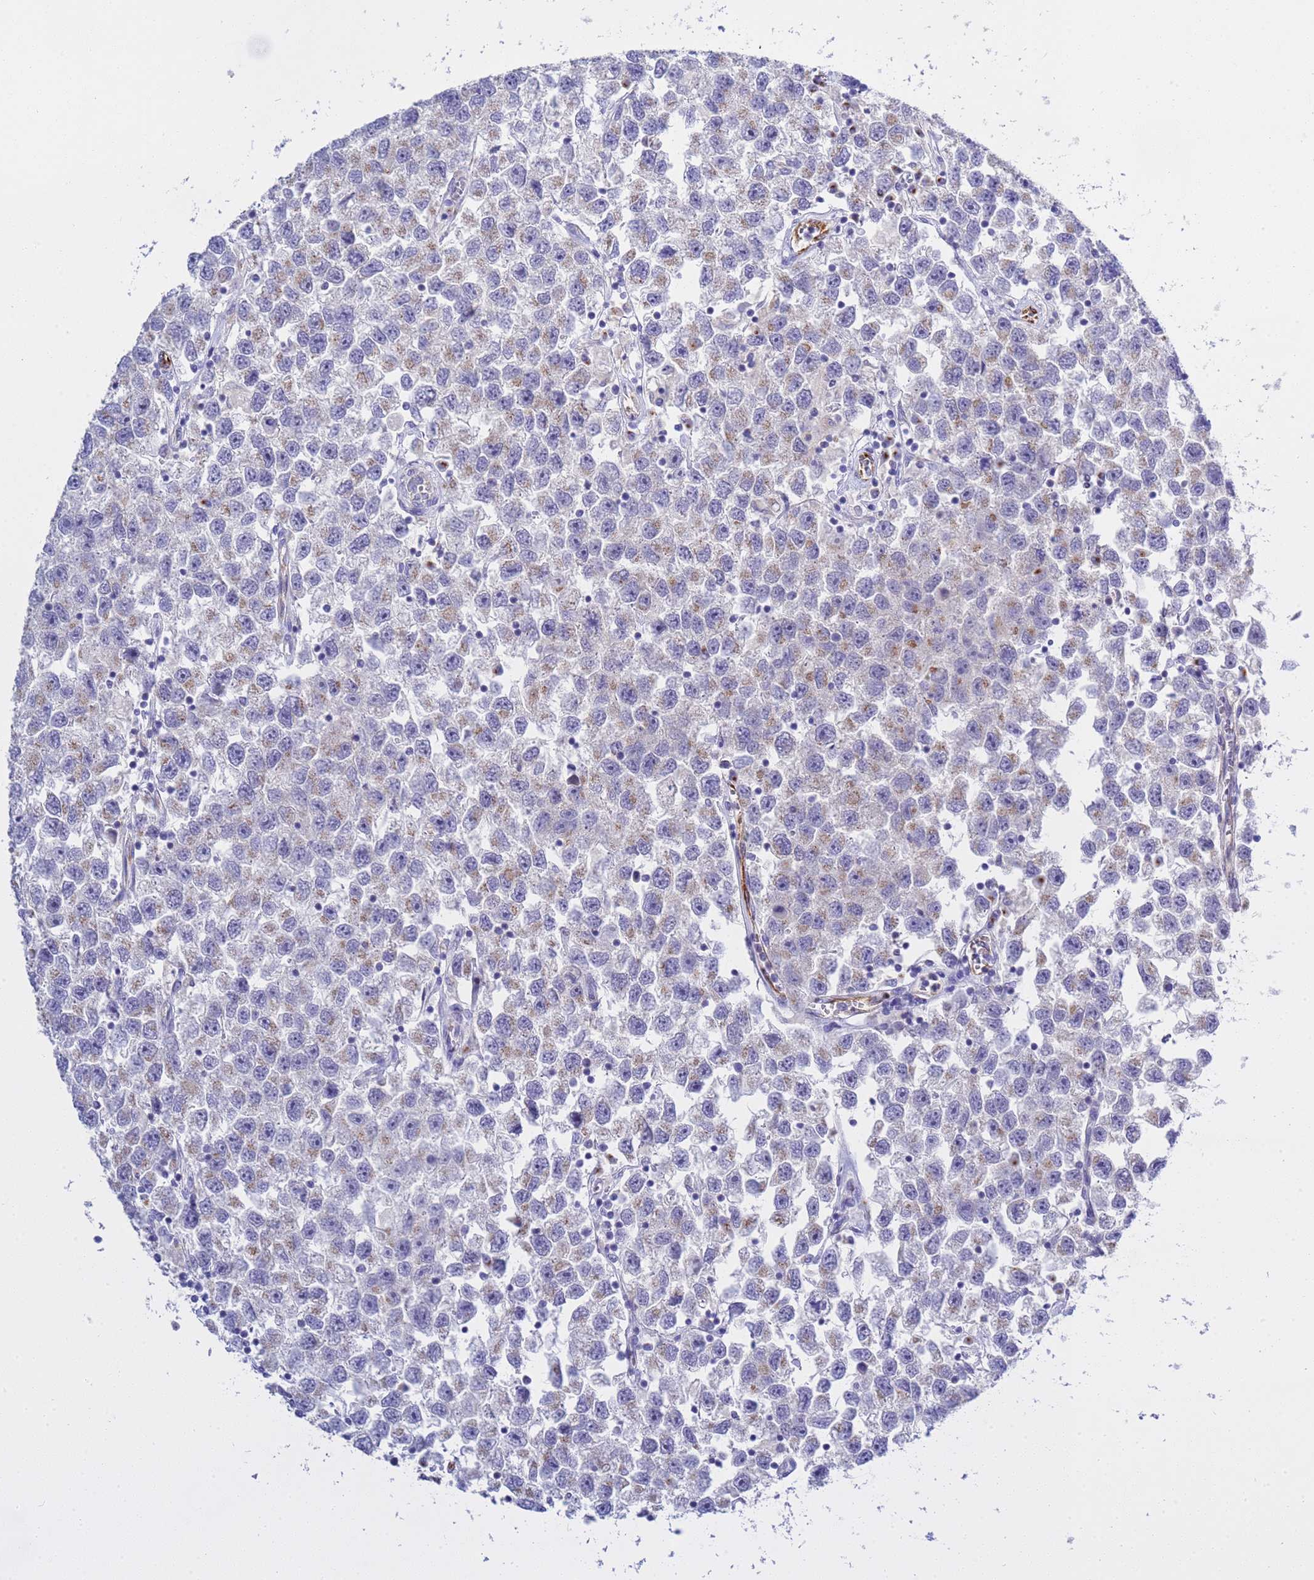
{"staining": {"intensity": "weak", "quantity": "<25%", "location": "cytoplasmic/membranous"}, "tissue": "testis cancer", "cell_type": "Tumor cells", "image_type": "cancer", "snomed": [{"axis": "morphology", "description": "Seminoma, NOS"}, {"axis": "topography", "description": "Testis"}], "caption": "IHC micrograph of seminoma (testis) stained for a protein (brown), which displays no expression in tumor cells.", "gene": "ANAPC1", "patient": {"sex": "male", "age": 26}}